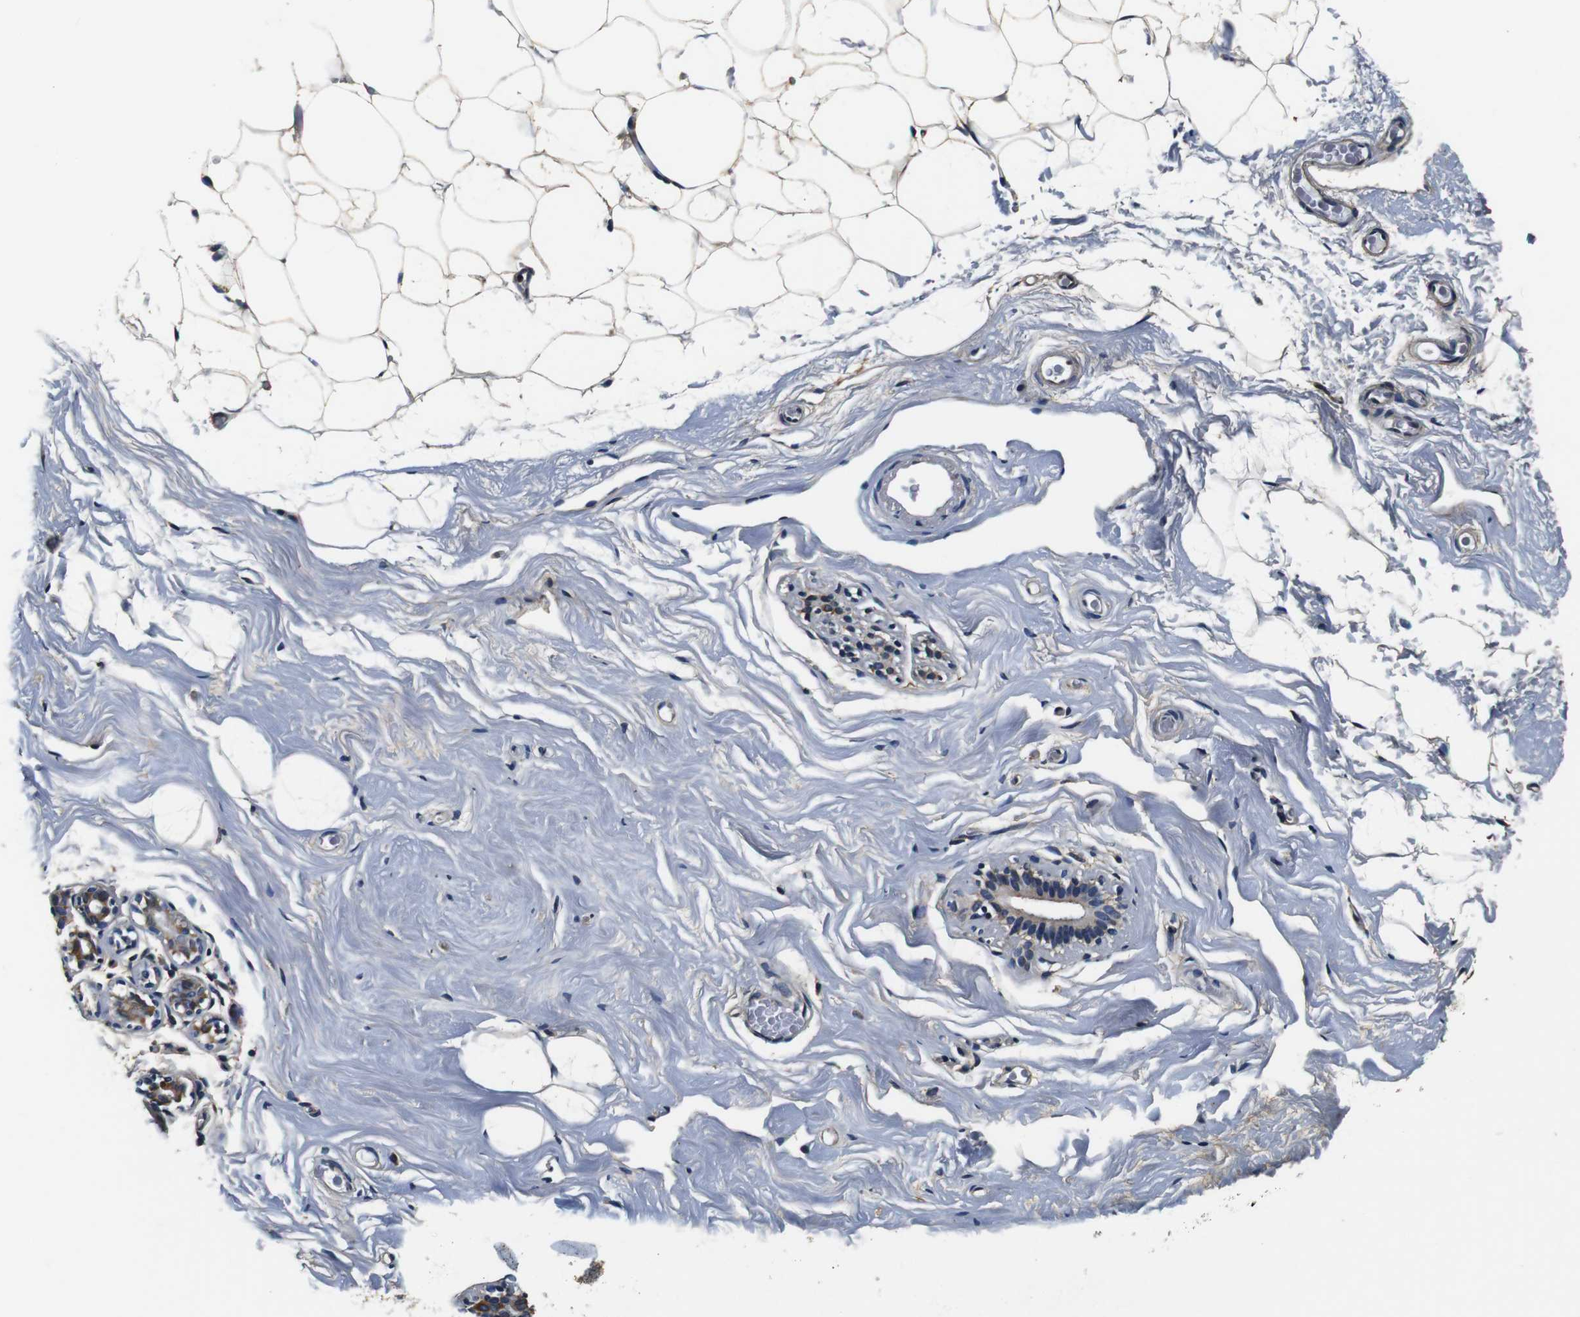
{"staining": {"intensity": "weak", "quantity": ">75%", "location": "cytoplasmic/membranous"}, "tissue": "breast", "cell_type": "Adipocytes", "image_type": "normal", "snomed": [{"axis": "morphology", "description": "Normal tissue, NOS"}, {"axis": "topography", "description": "Breast"}], "caption": "Protein staining of normal breast displays weak cytoplasmic/membranous expression in about >75% of adipocytes.", "gene": "COL1A1", "patient": {"sex": "female", "age": 75}}